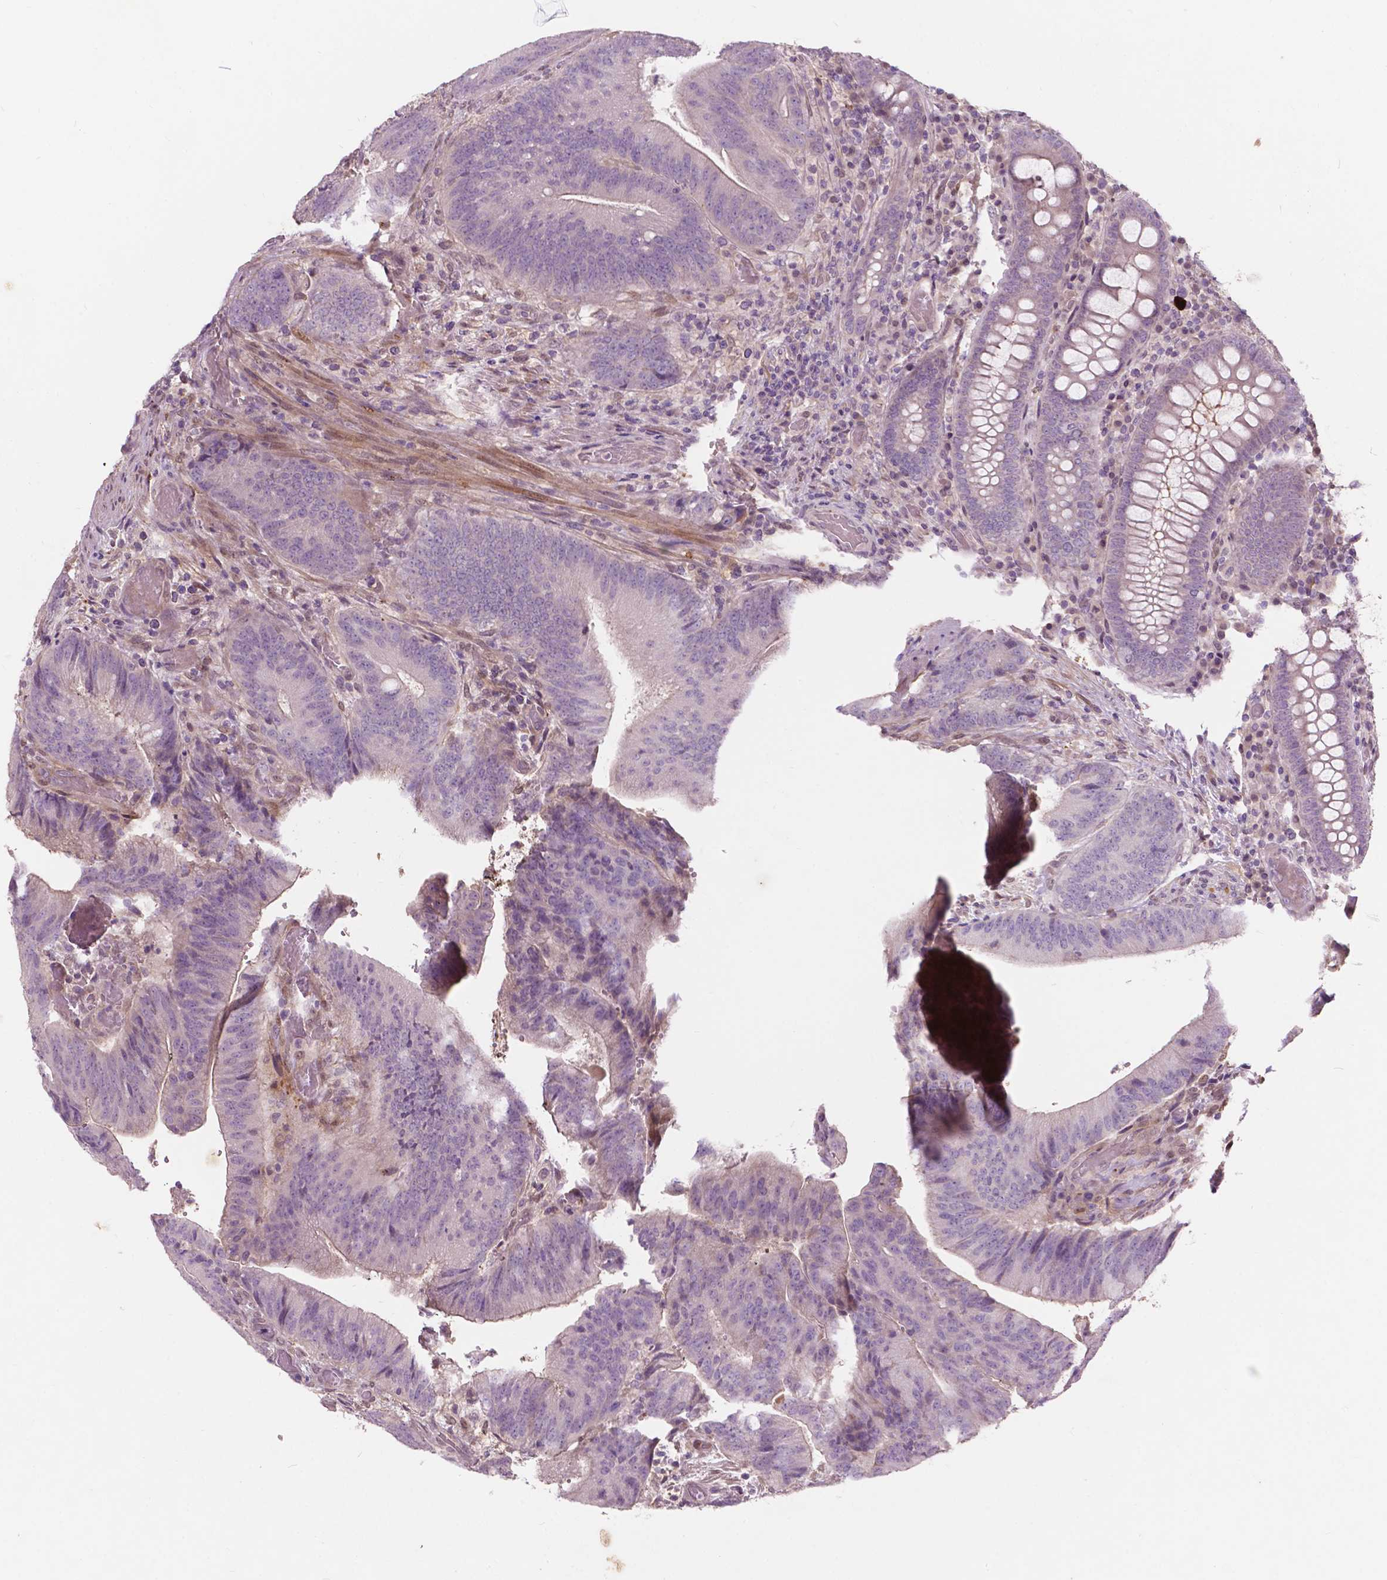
{"staining": {"intensity": "negative", "quantity": "none", "location": "none"}, "tissue": "colorectal cancer", "cell_type": "Tumor cells", "image_type": "cancer", "snomed": [{"axis": "morphology", "description": "Adenocarcinoma, NOS"}, {"axis": "topography", "description": "Colon"}], "caption": "There is no significant staining in tumor cells of colorectal cancer.", "gene": "GPR37", "patient": {"sex": "female", "age": 43}}